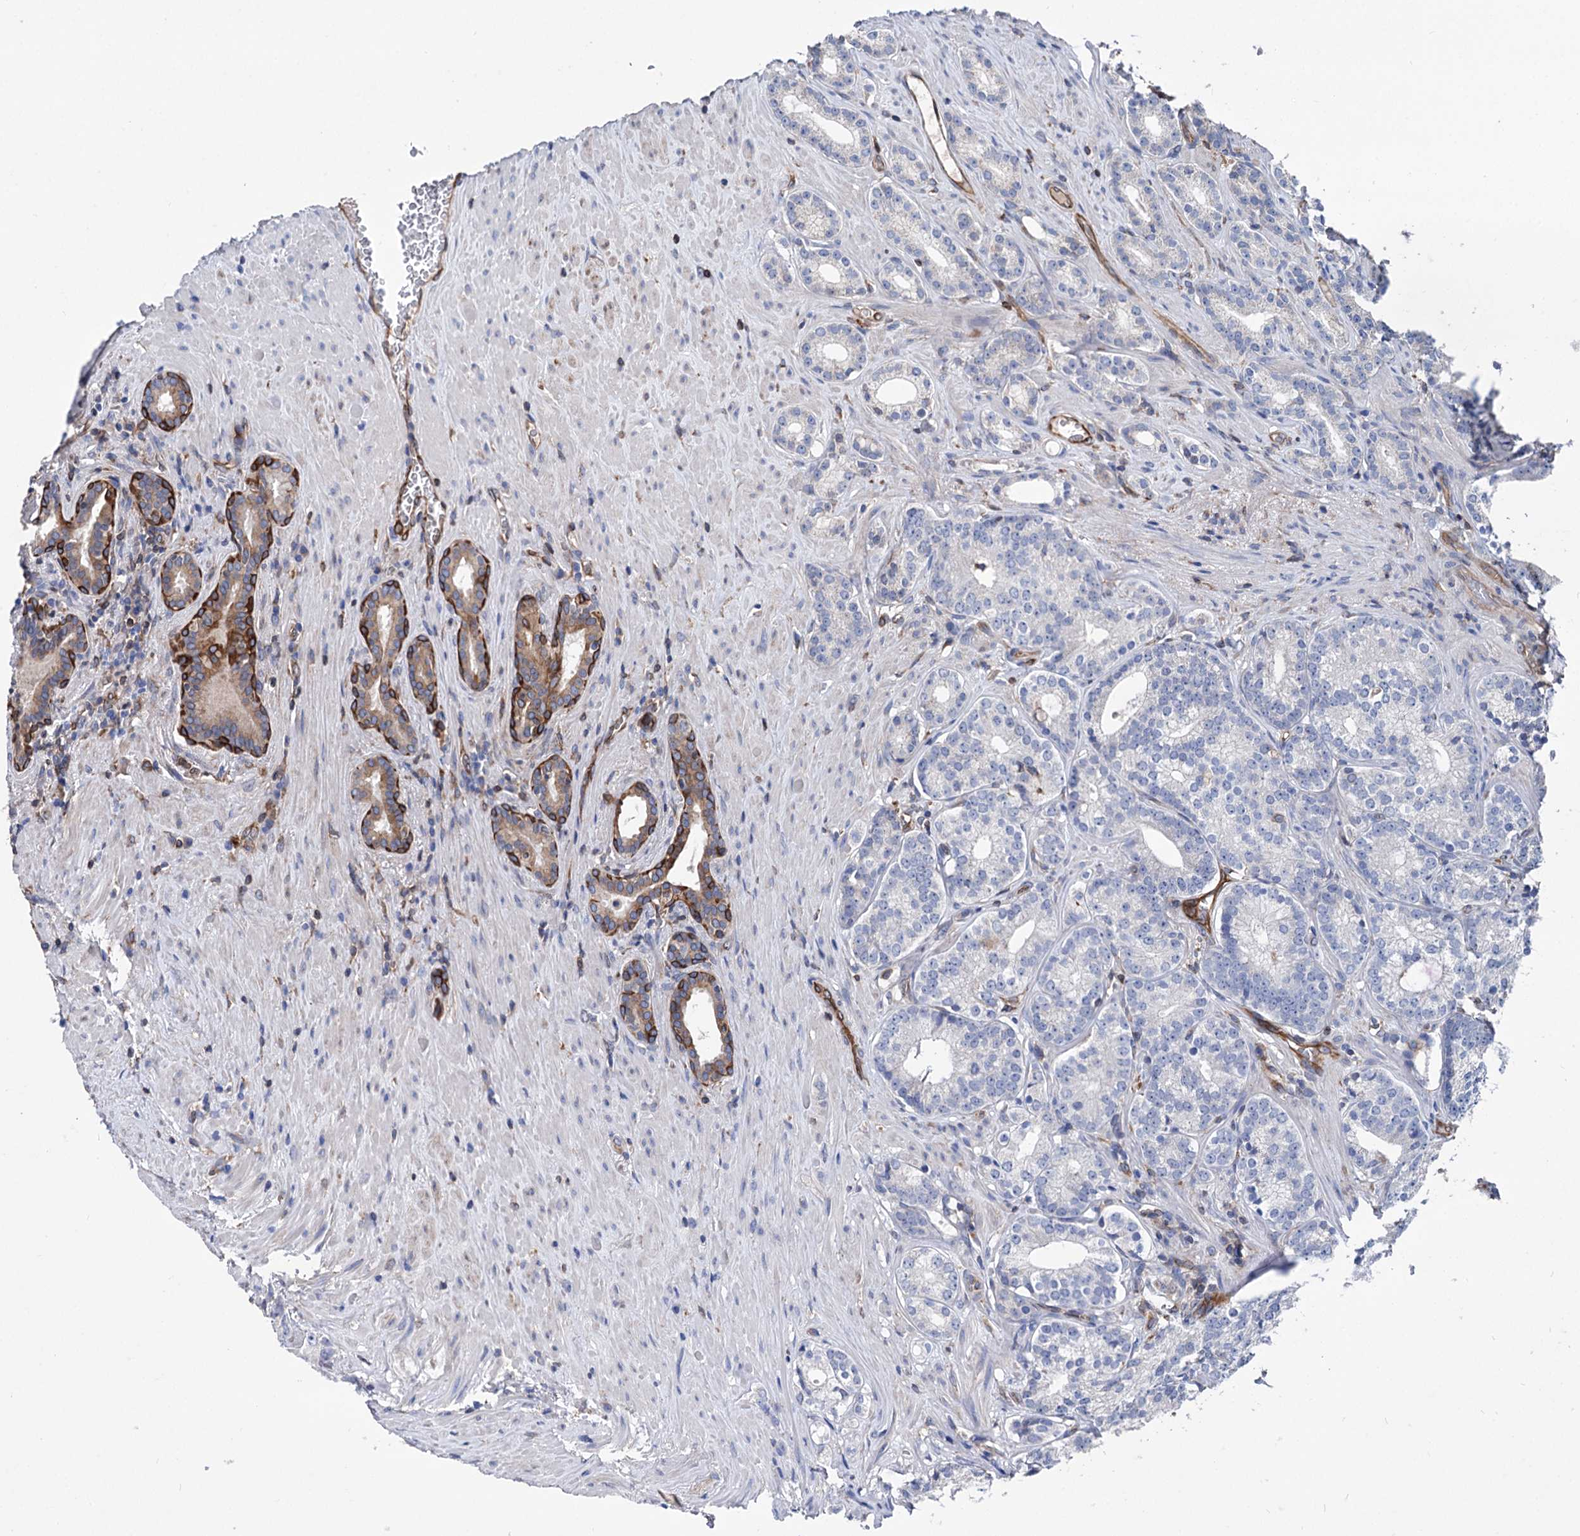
{"staining": {"intensity": "negative", "quantity": "none", "location": "none"}, "tissue": "prostate cancer", "cell_type": "Tumor cells", "image_type": "cancer", "snomed": [{"axis": "morphology", "description": "Adenocarcinoma, Low grade"}, {"axis": "topography", "description": "Prostate"}], "caption": "Immunohistochemistry of human prostate low-grade adenocarcinoma reveals no expression in tumor cells.", "gene": "STING1", "patient": {"sex": "male", "age": 71}}